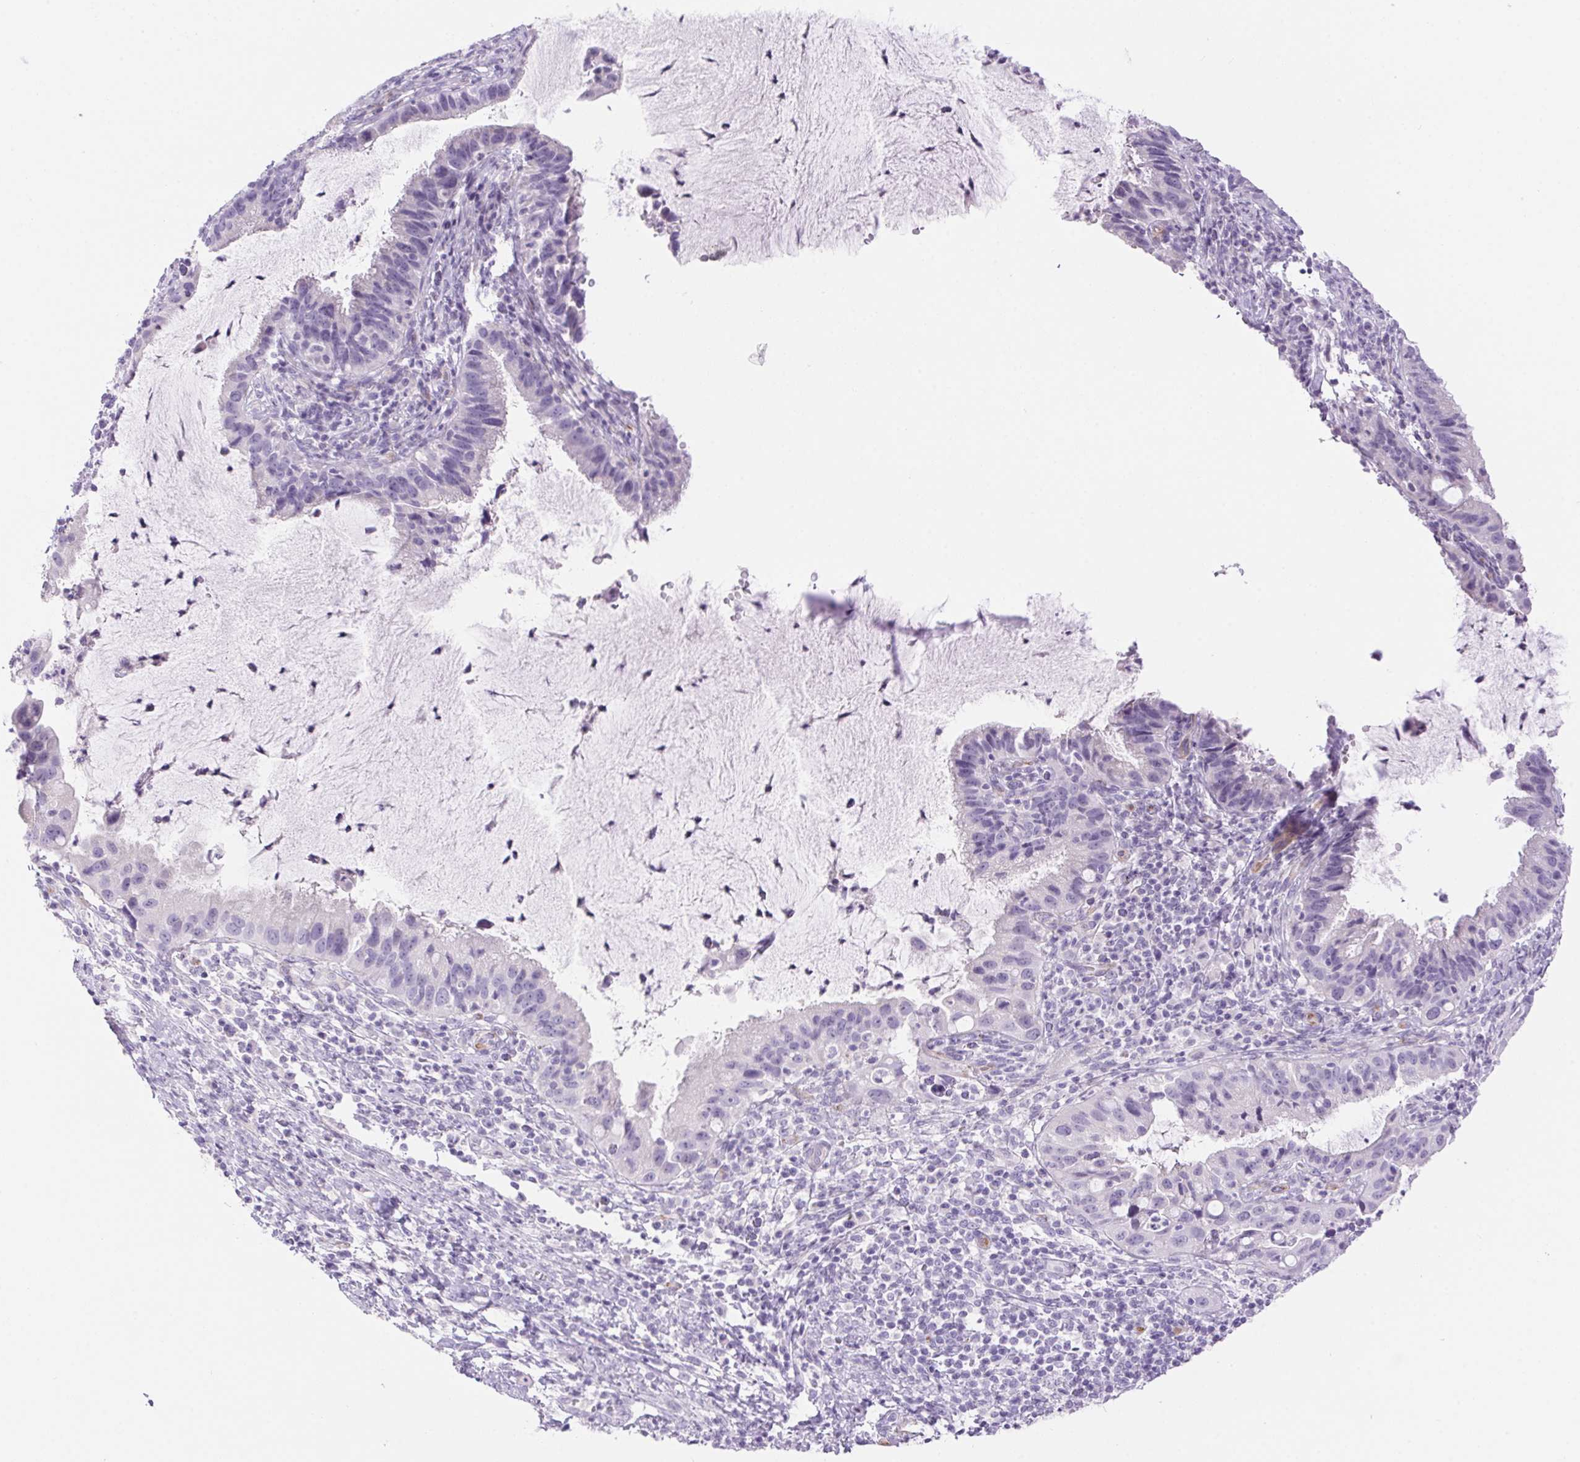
{"staining": {"intensity": "negative", "quantity": "none", "location": "none"}, "tissue": "cervical cancer", "cell_type": "Tumor cells", "image_type": "cancer", "snomed": [{"axis": "morphology", "description": "Adenocarcinoma, NOS"}, {"axis": "topography", "description": "Cervix"}], "caption": "An IHC micrograph of adenocarcinoma (cervical) is shown. There is no staining in tumor cells of adenocarcinoma (cervical).", "gene": "ERP27", "patient": {"sex": "female", "age": 34}}